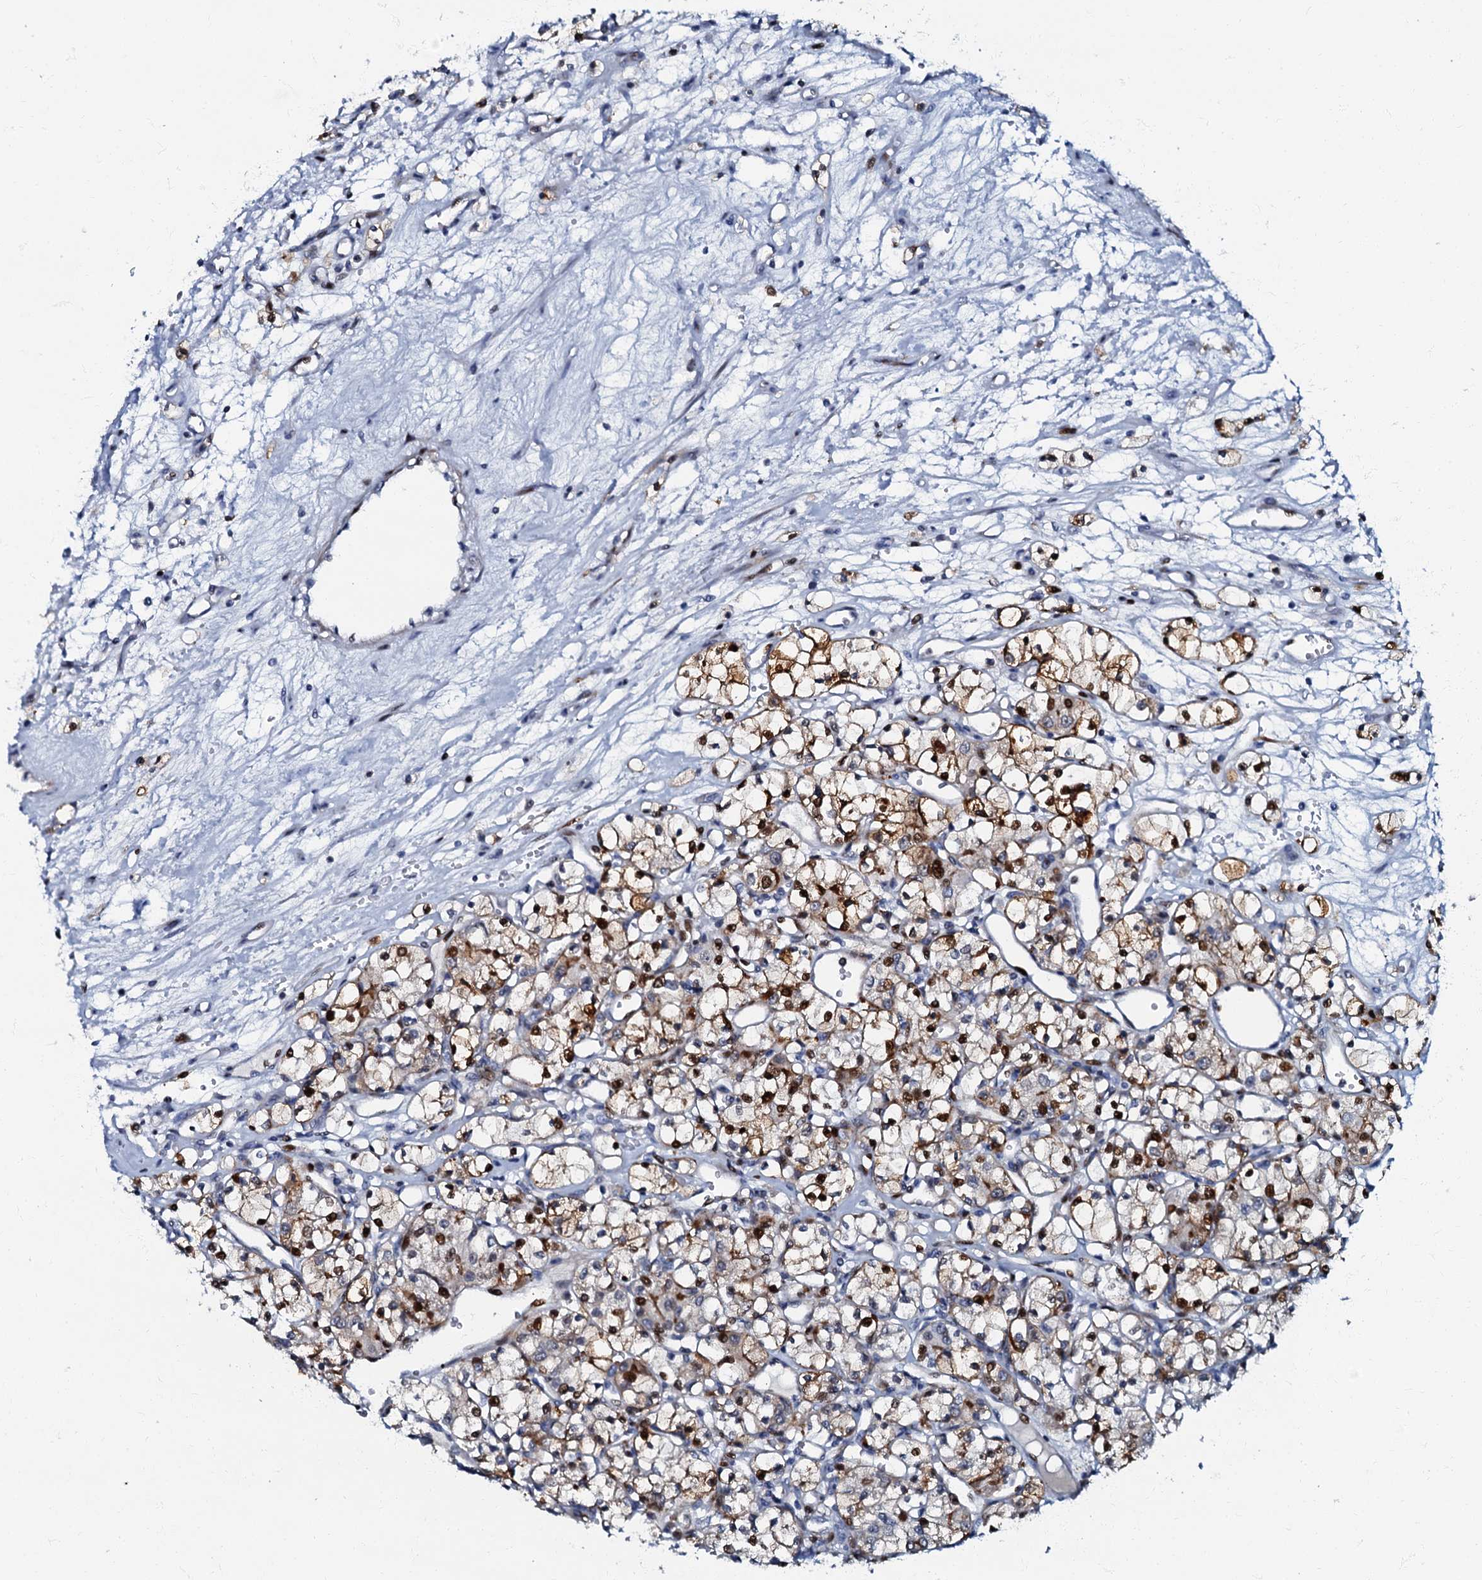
{"staining": {"intensity": "strong", "quantity": "25%-75%", "location": "cytoplasmic/membranous,nuclear"}, "tissue": "renal cancer", "cell_type": "Tumor cells", "image_type": "cancer", "snomed": [{"axis": "morphology", "description": "Adenocarcinoma, NOS"}, {"axis": "topography", "description": "Kidney"}], "caption": "This histopathology image exhibits immunohistochemistry (IHC) staining of adenocarcinoma (renal), with high strong cytoplasmic/membranous and nuclear expression in approximately 25%-75% of tumor cells.", "gene": "MFSD5", "patient": {"sex": "female", "age": 59}}